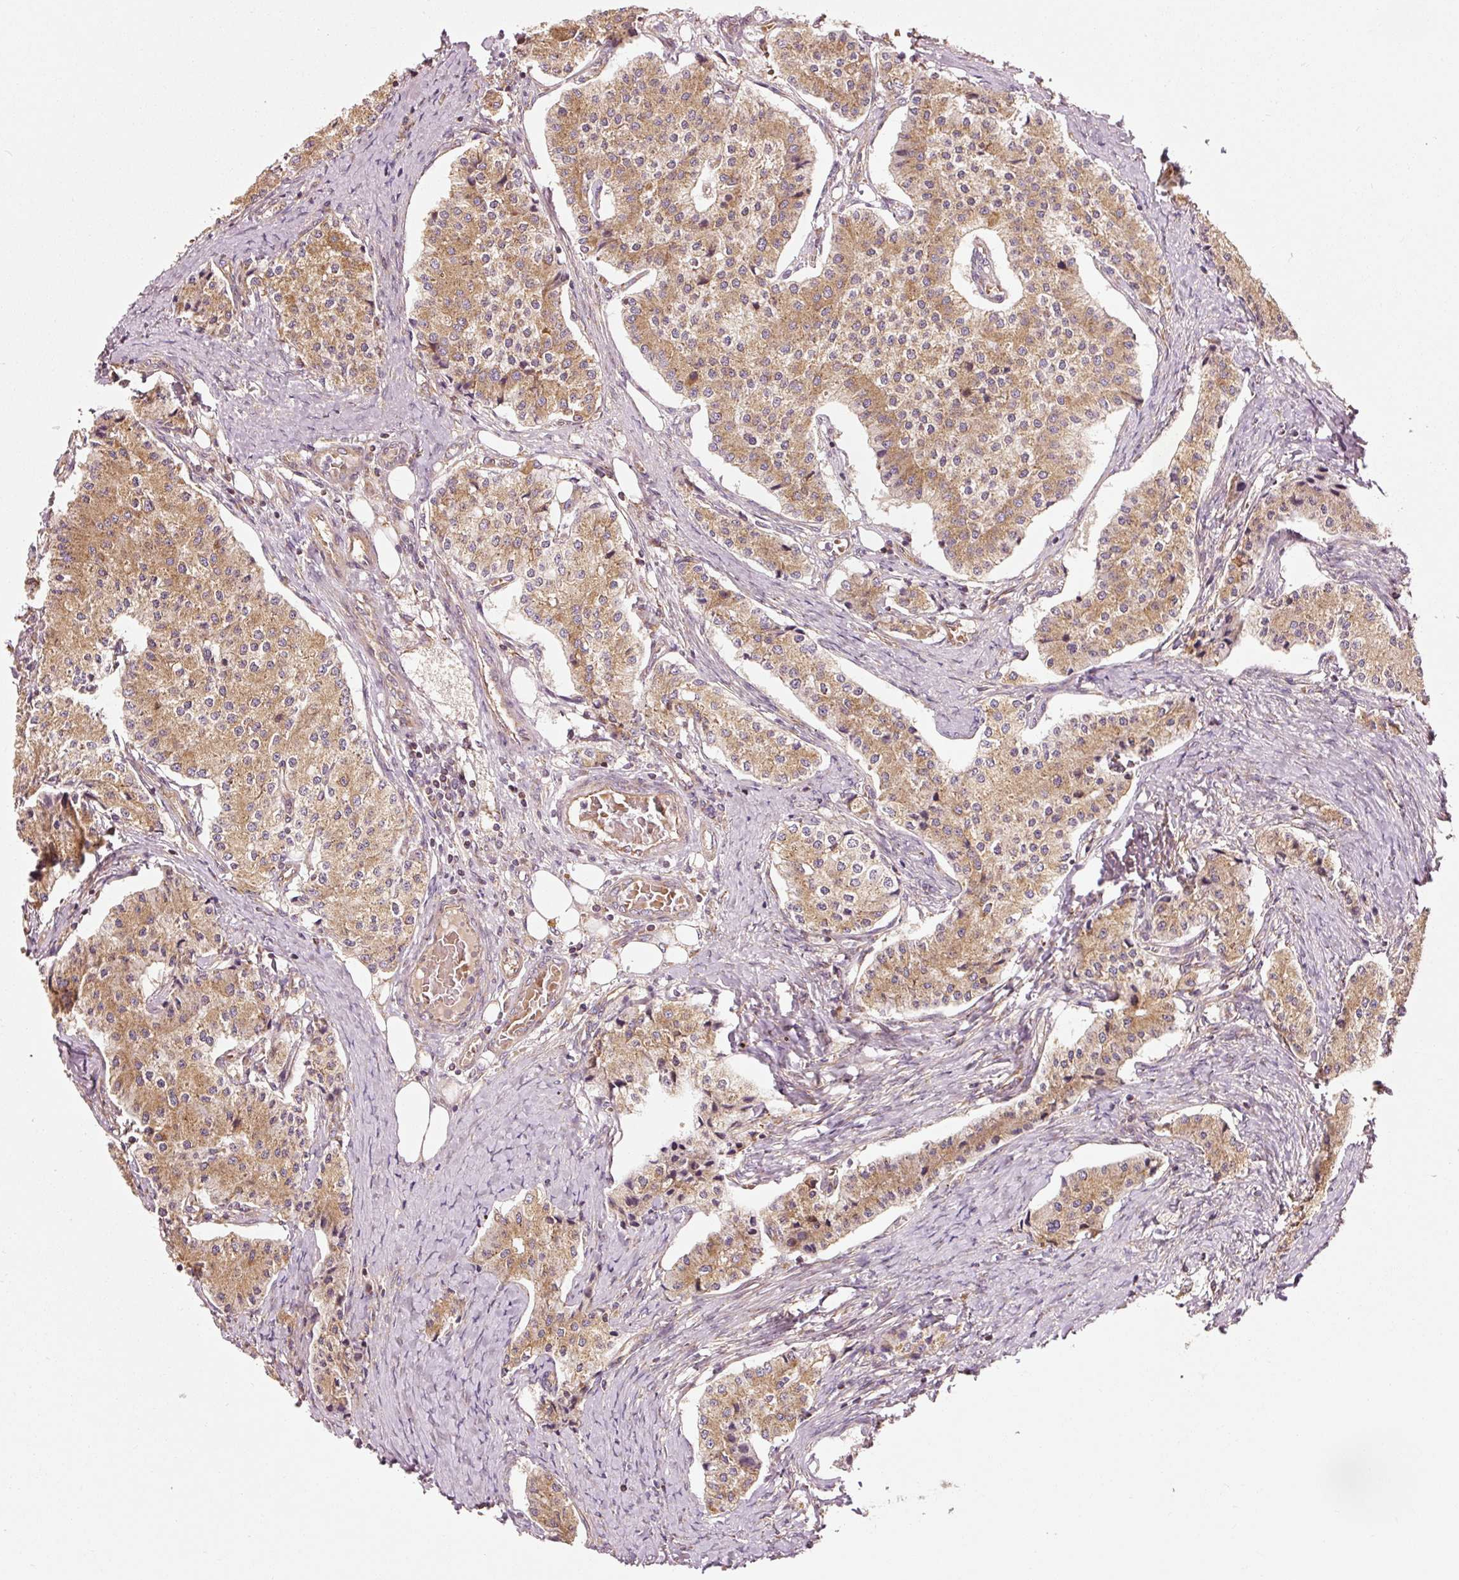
{"staining": {"intensity": "moderate", "quantity": ">75%", "location": "cytoplasmic/membranous"}, "tissue": "carcinoid", "cell_type": "Tumor cells", "image_type": "cancer", "snomed": [{"axis": "morphology", "description": "Carcinoid, malignant, NOS"}, {"axis": "topography", "description": "Colon"}], "caption": "Immunohistochemical staining of carcinoid (malignant) shows moderate cytoplasmic/membranous protein expression in about >75% of tumor cells.", "gene": "ISCU", "patient": {"sex": "female", "age": 52}}